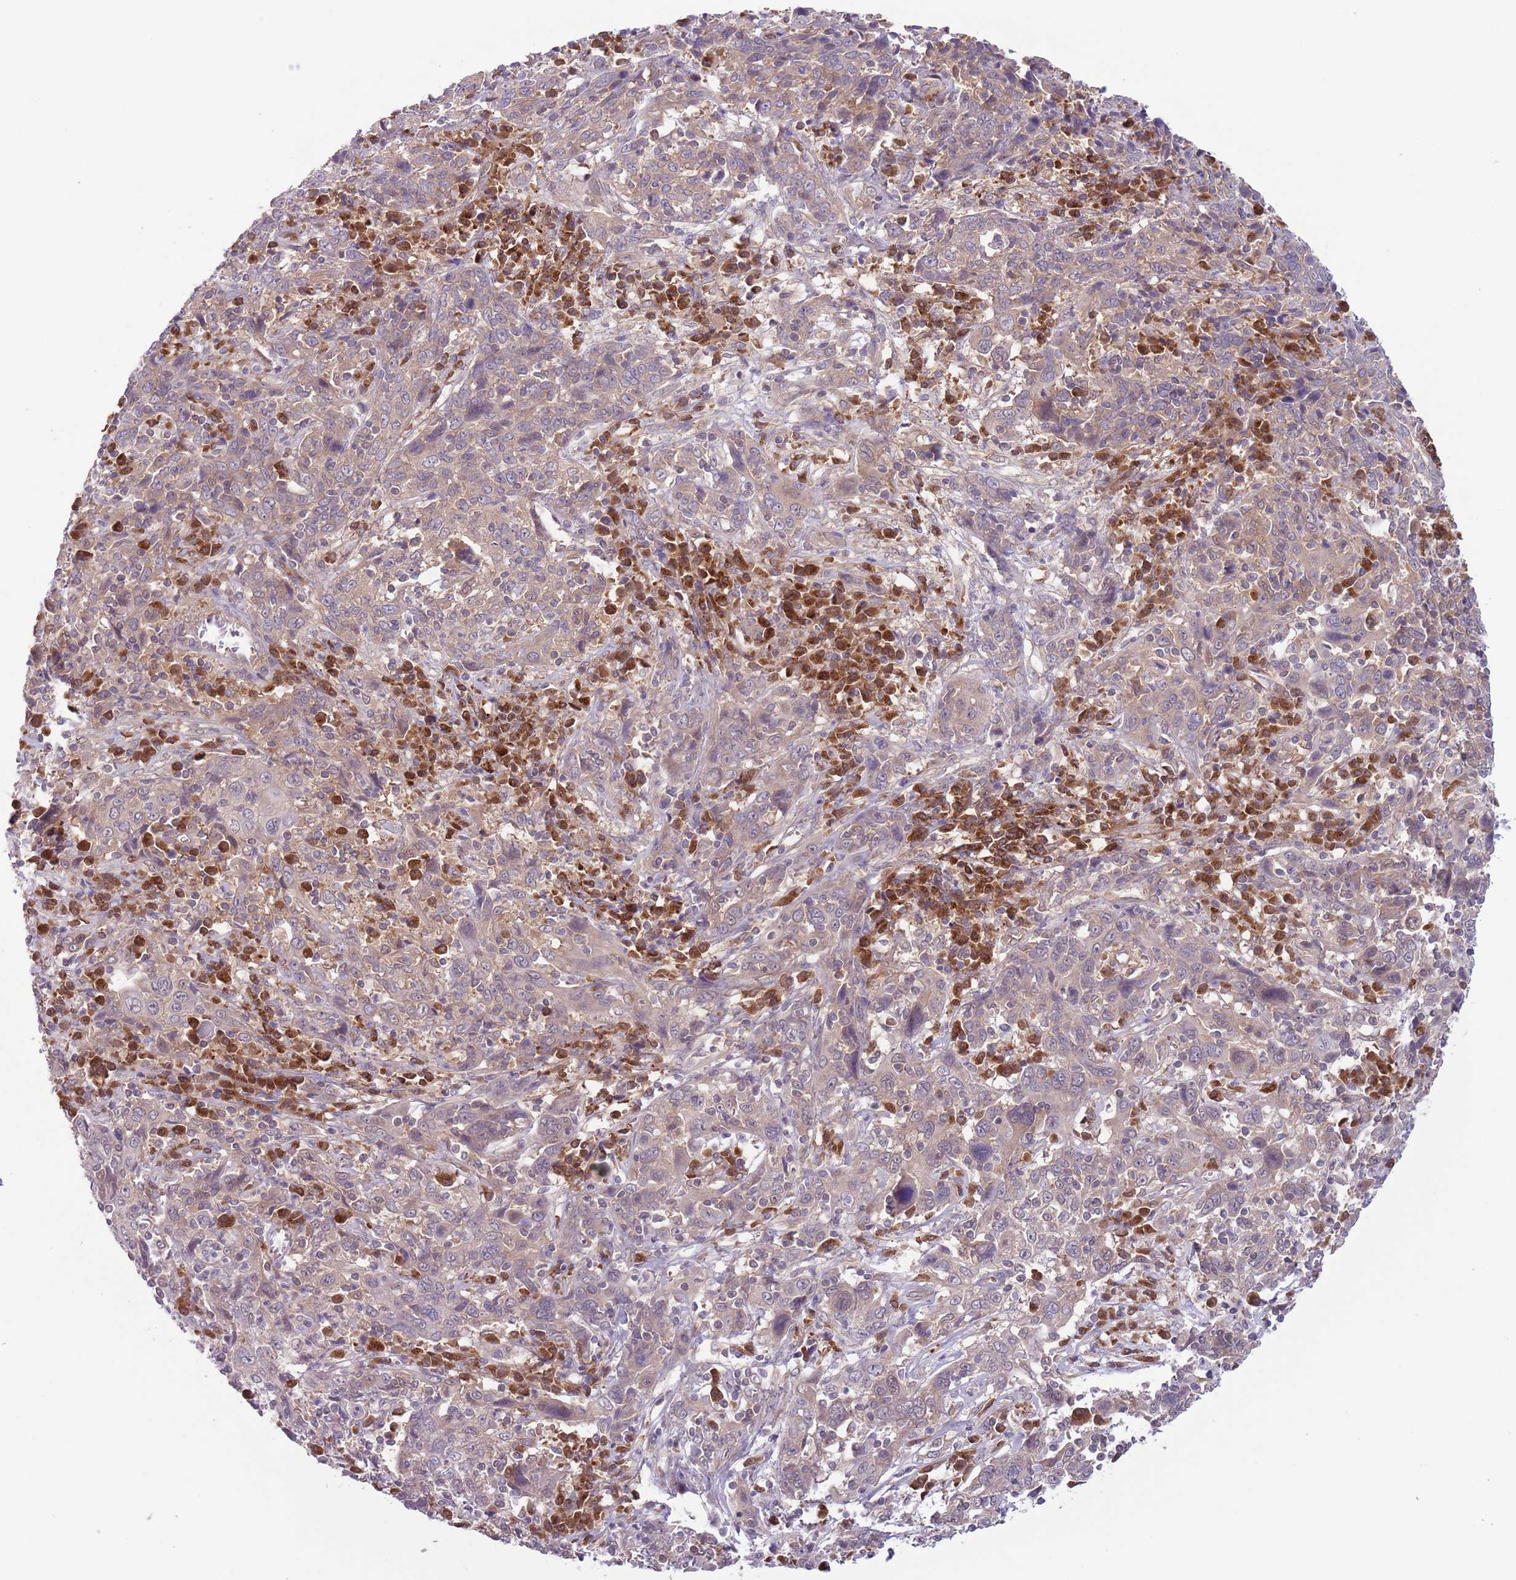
{"staining": {"intensity": "weak", "quantity": "25%-75%", "location": "cytoplasmic/membranous"}, "tissue": "cervical cancer", "cell_type": "Tumor cells", "image_type": "cancer", "snomed": [{"axis": "morphology", "description": "Squamous cell carcinoma, NOS"}, {"axis": "topography", "description": "Cervix"}], "caption": "IHC image of human cervical cancer stained for a protein (brown), which shows low levels of weak cytoplasmic/membranous positivity in approximately 25%-75% of tumor cells.", "gene": "COPE", "patient": {"sex": "female", "age": 46}}